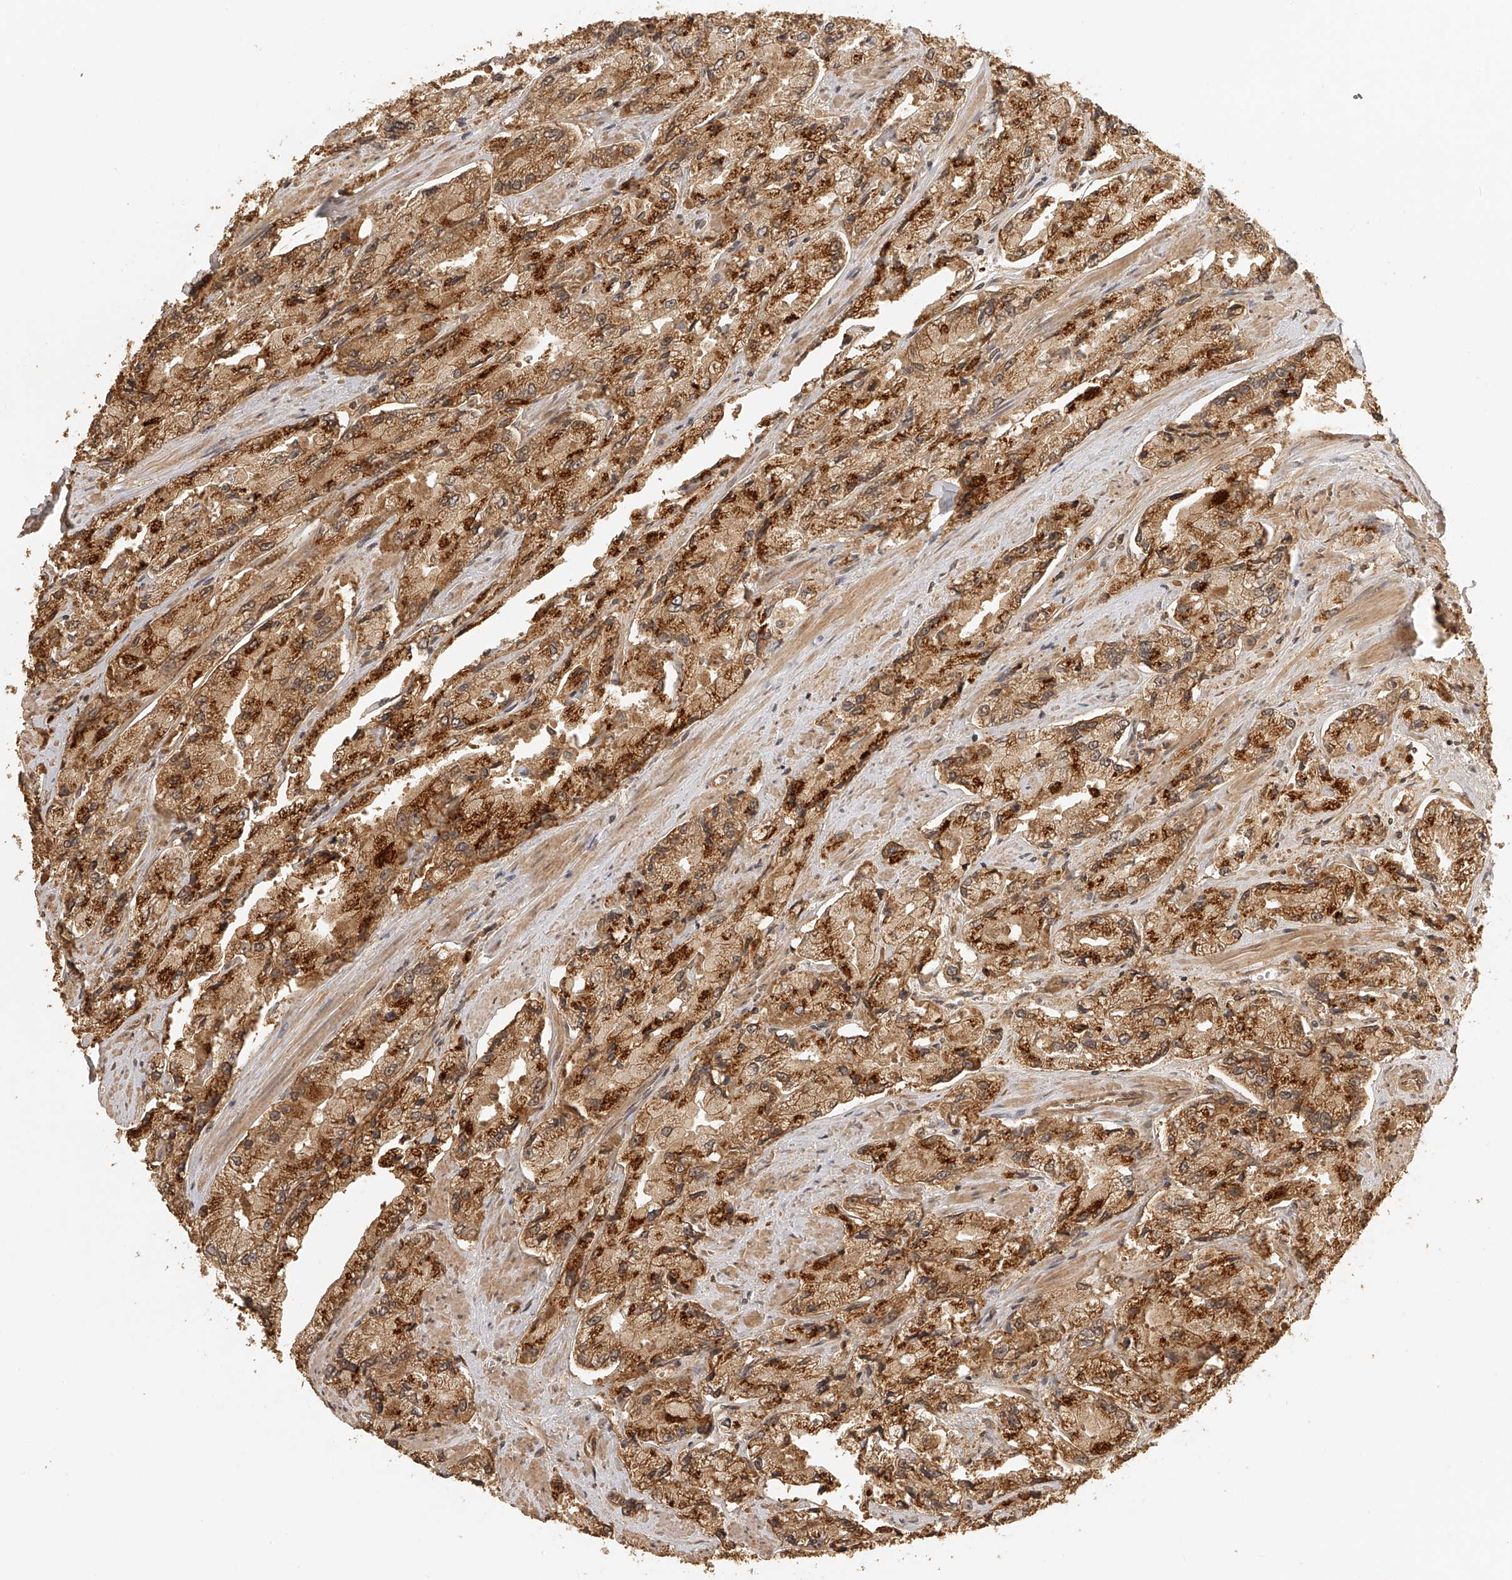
{"staining": {"intensity": "moderate", "quantity": ">75%", "location": "cytoplasmic/membranous"}, "tissue": "prostate cancer", "cell_type": "Tumor cells", "image_type": "cancer", "snomed": [{"axis": "morphology", "description": "Adenocarcinoma, High grade"}, {"axis": "topography", "description": "Prostate"}], "caption": "DAB (3,3'-diaminobenzidine) immunohistochemical staining of human prostate cancer exhibits moderate cytoplasmic/membranous protein positivity in approximately >75% of tumor cells.", "gene": "BCL2L11", "patient": {"sex": "male", "age": 58}}